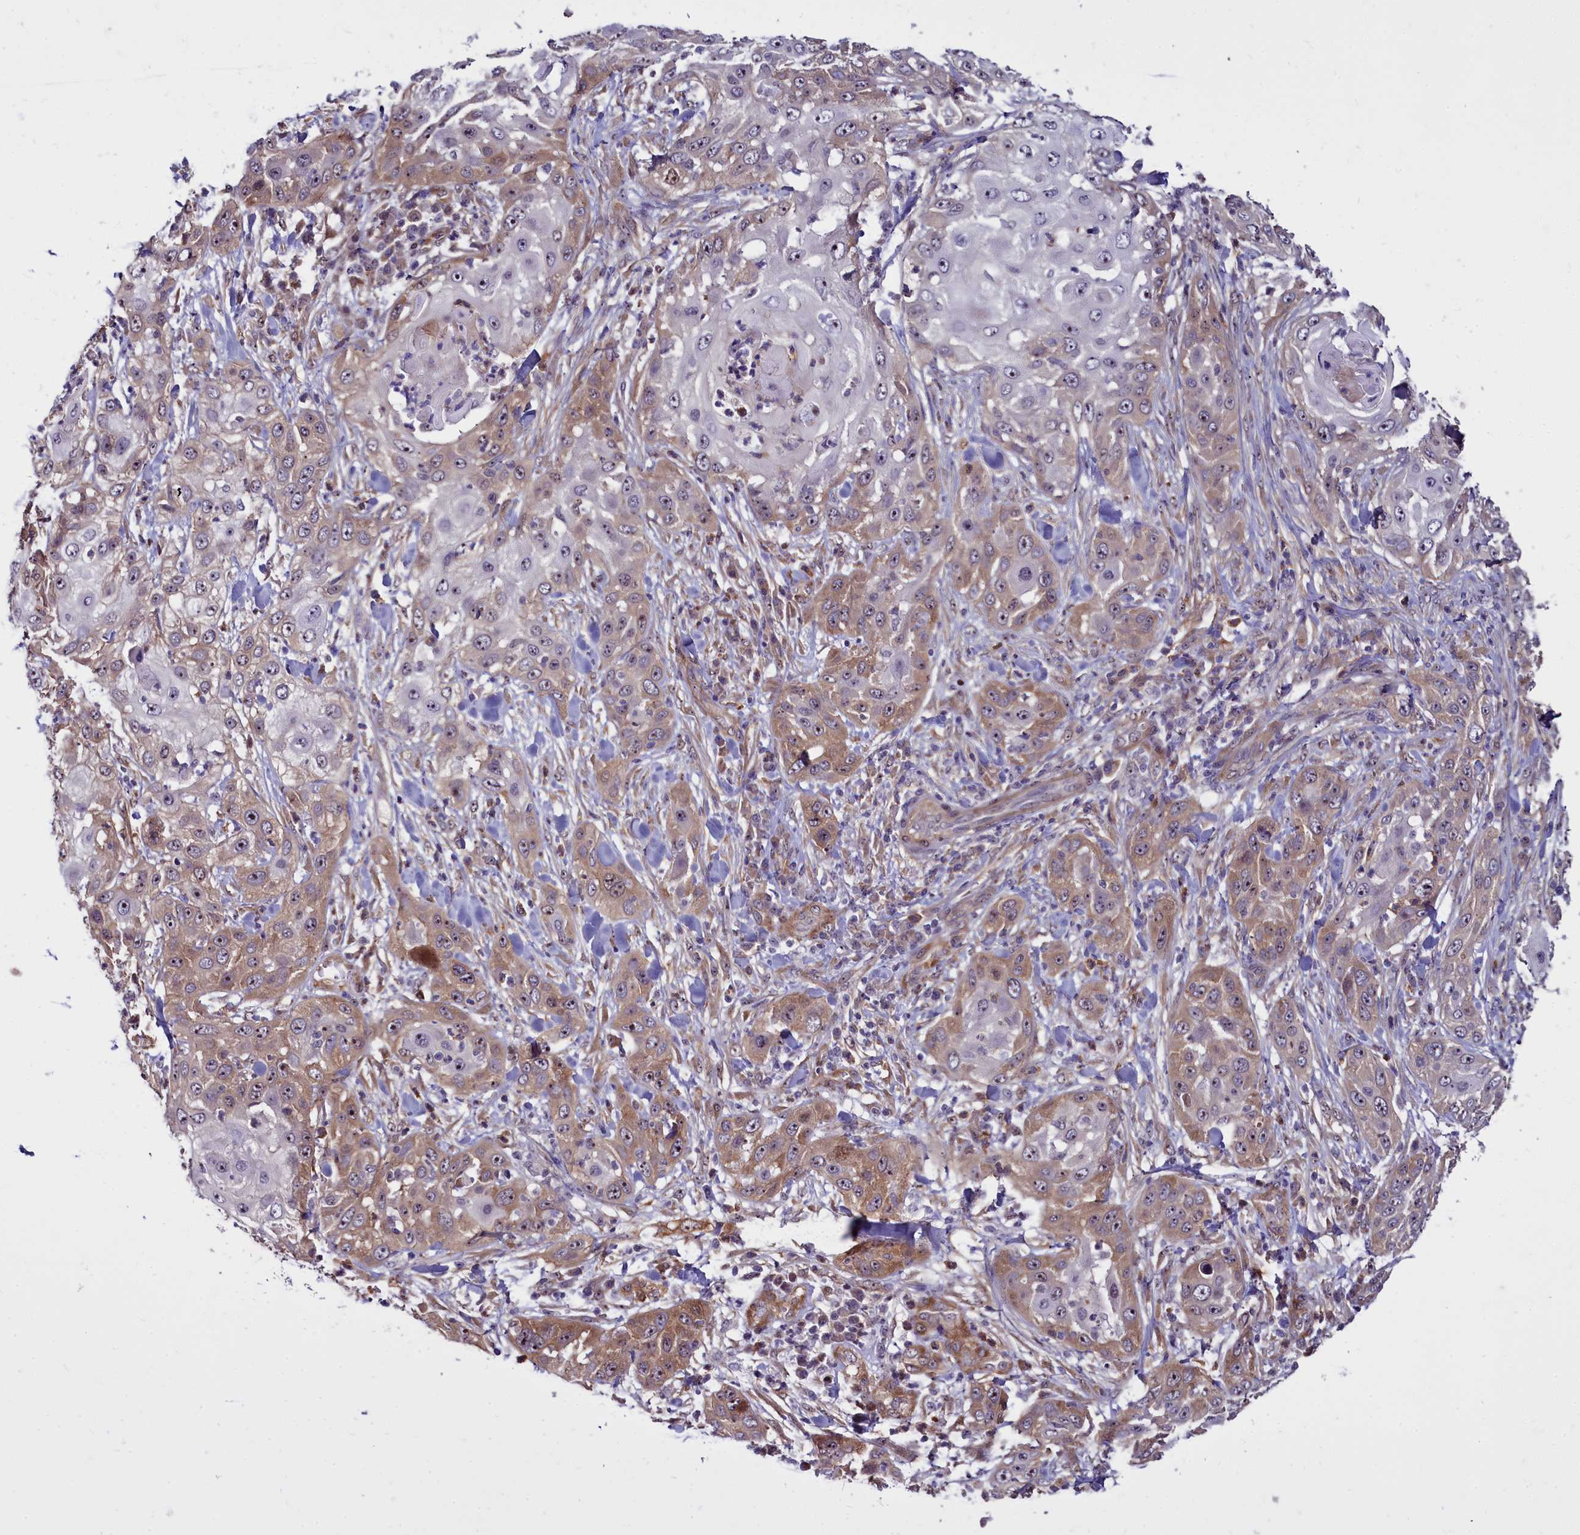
{"staining": {"intensity": "moderate", "quantity": "25%-75%", "location": "cytoplasmic/membranous"}, "tissue": "skin cancer", "cell_type": "Tumor cells", "image_type": "cancer", "snomed": [{"axis": "morphology", "description": "Squamous cell carcinoma, NOS"}, {"axis": "topography", "description": "Skin"}], "caption": "Moderate cytoplasmic/membranous protein staining is present in about 25%-75% of tumor cells in skin cancer (squamous cell carcinoma).", "gene": "BCAR1", "patient": {"sex": "female", "age": 44}}